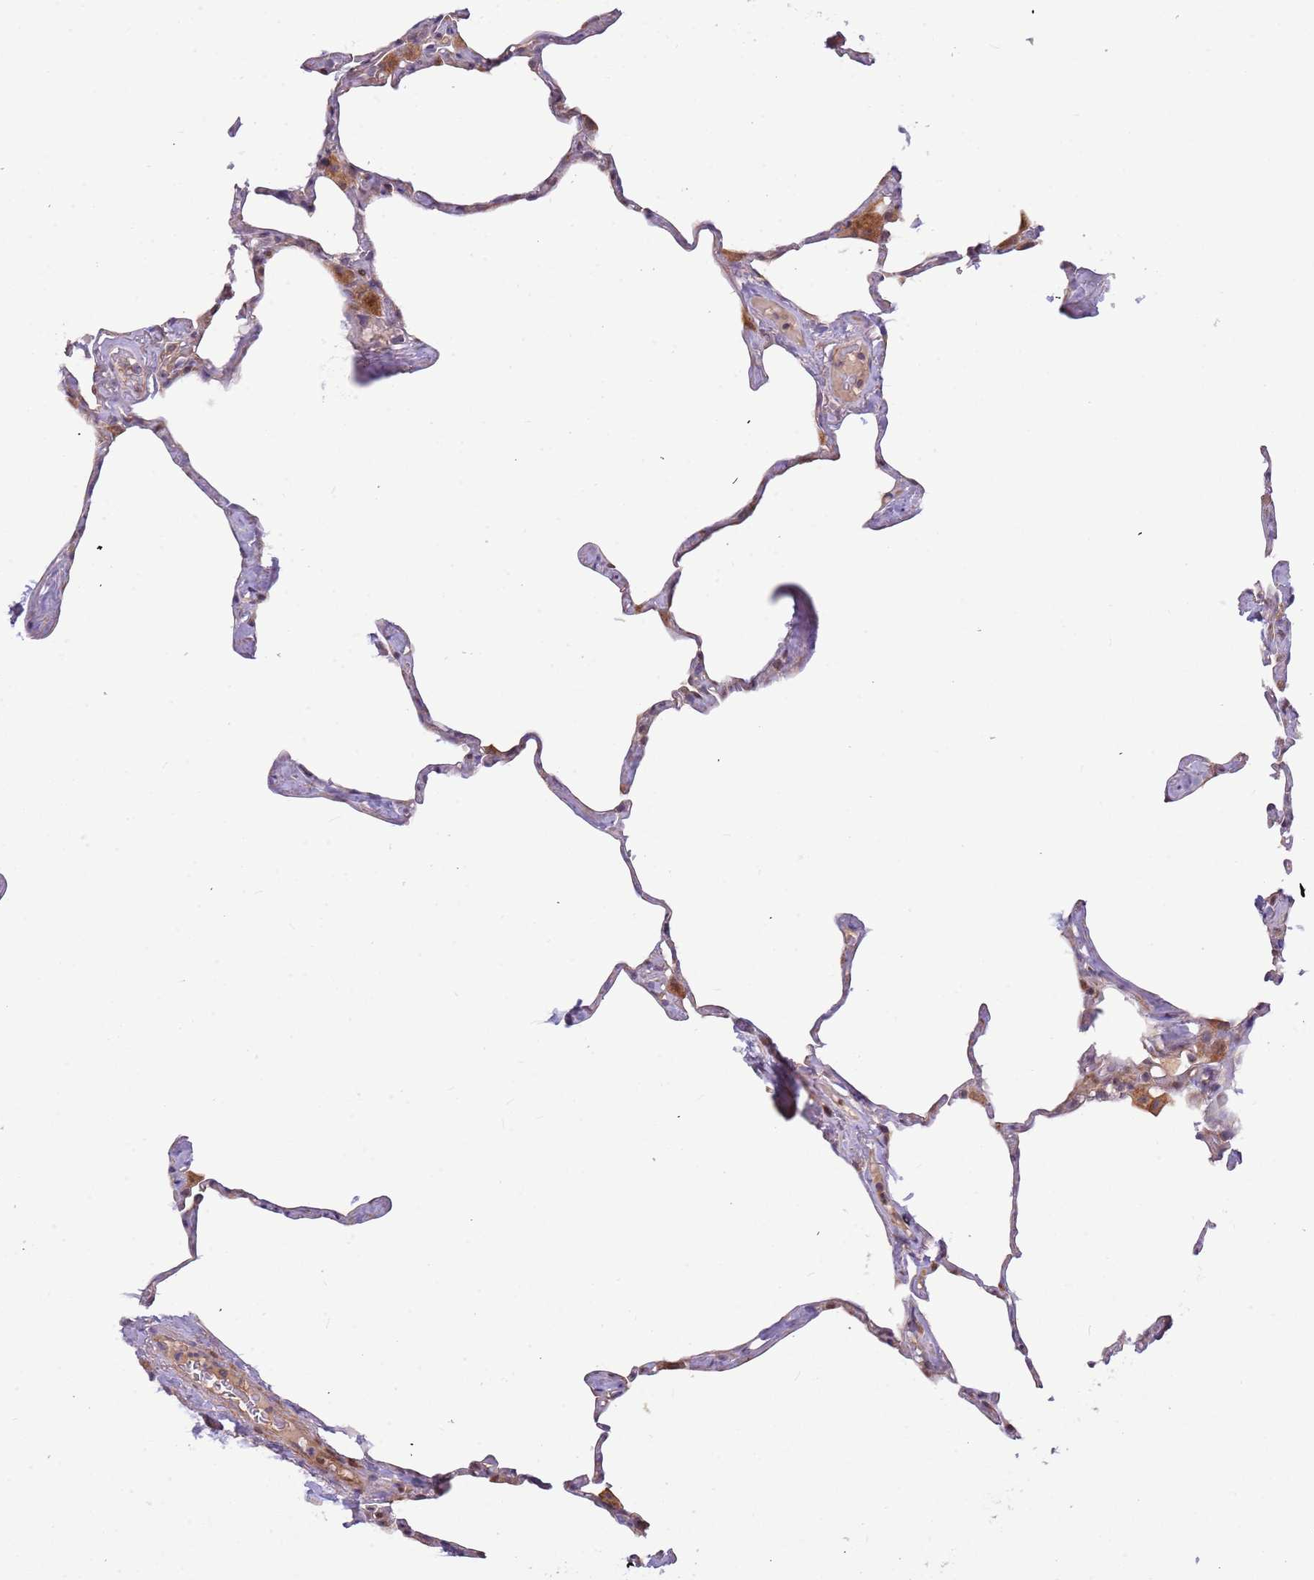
{"staining": {"intensity": "weak", "quantity": "25%-75%", "location": "cytoplasmic/membranous"}, "tissue": "lung", "cell_type": "Alveolar cells", "image_type": "normal", "snomed": [{"axis": "morphology", "description": "Normal tissue, NOS"}, {"axis": "topography", "description": "Lung"}], "caption": "DAB immunohistochemical staining of unremarkable lung exhibits weak cytoplasmic/membranous protein expression in about 25%-75% of alveolar cells. (Stains: DAB (3,3'-diaminobenzidine) in brown, nuclei in blue, Microscopy: brightfield microscopy at high magnification).", "gene": "TRAPPC6B", "patient": {"sex": "male", "age": 65}}